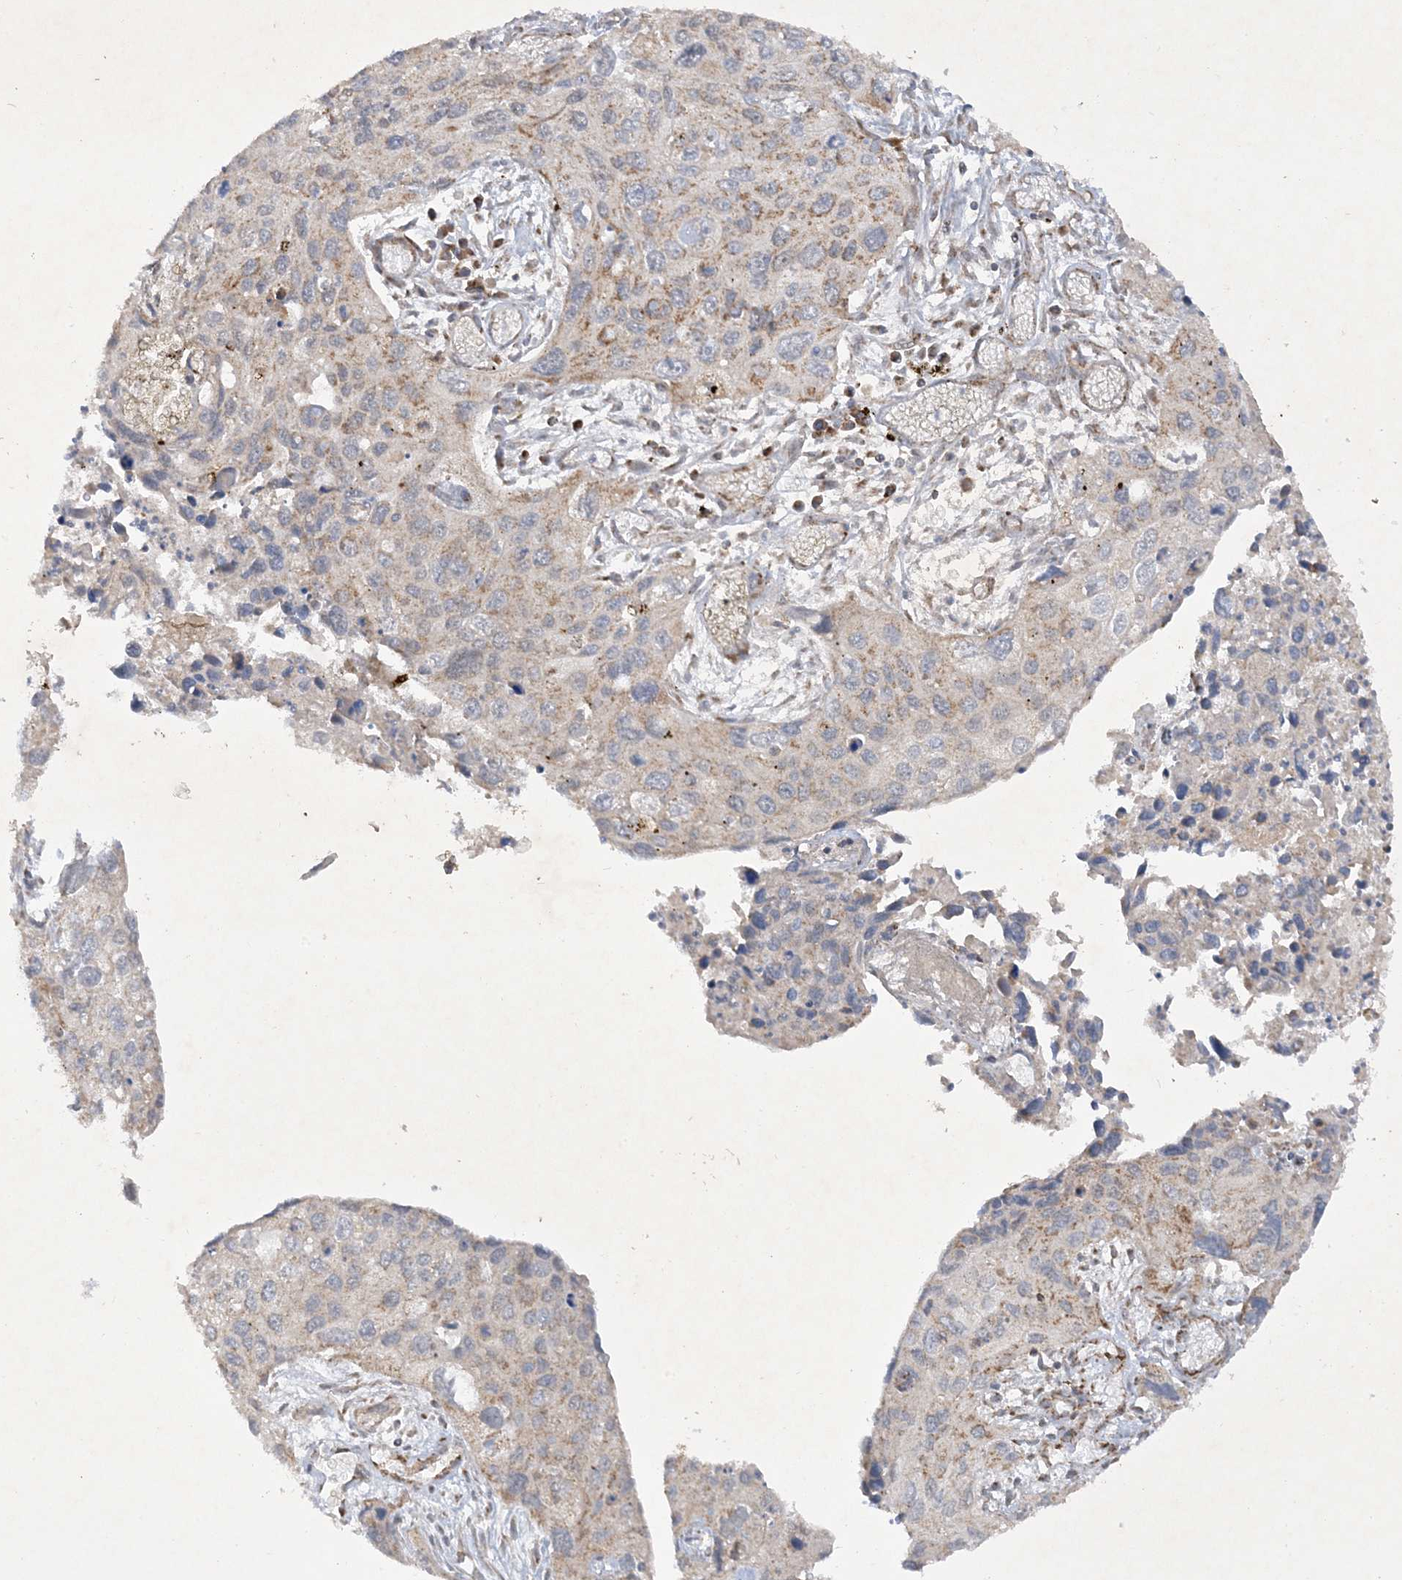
{"staining": {"intensity": "moderate", "quantity": "25%-75%", "location": "cytoplasmic/membranous"}, "tissue": "cervical cancer", "cell_type": "Tumor cells", "image_type": "cancer", "snomed": [{"axis": "morphology", "description": "Squamous cell carcinoma, NOS"}, {"axis": "topography", "description": "Cervix"}], "caption": "Cervical cancer (squamous cell carcinoma) stained with immunohistochemistry demonstrates moderate cytoplasmic/membranous positivity in about 25%-75% of tumor cells.", "gene": "NDUFAF3", "patient": {"sex": "female", "age": 55}}